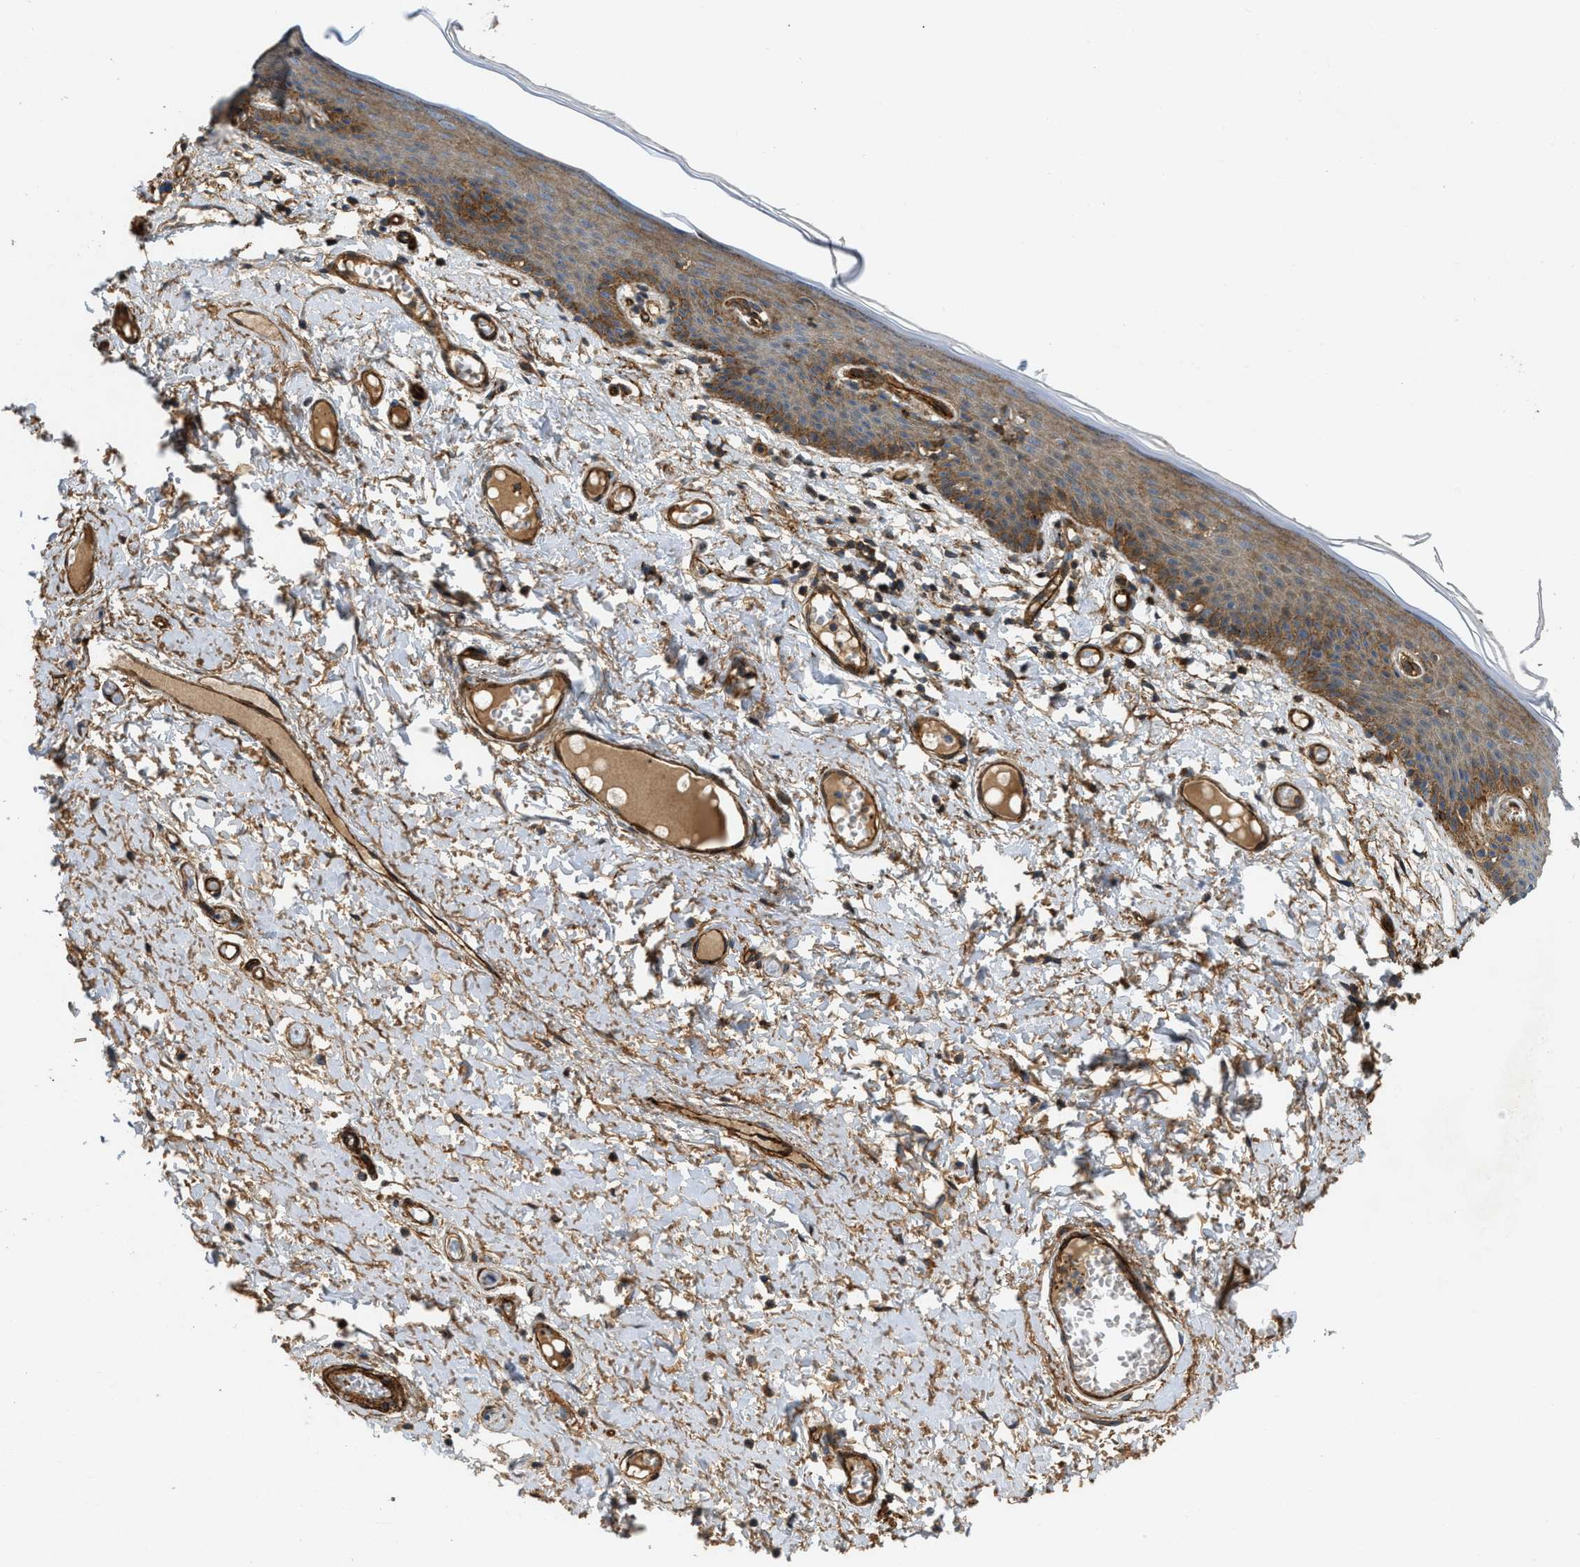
{"staining": {"intensity": "moderate", "quantity": ">75%", "location": "cytoplasmic/membranous"}, "tissue": "skin", "cell_type": "Epidermal cells", "image_type": "normal", "snomed": [{"axis": "morphology", "description": "Normal tissue, NOS"}, {"axis": "topography", "description": "Vulva"}], "caption": "Moderate cytoplasmic/membranous staining for a protein is identified in approximately >75% of epidermal cells of benign skin using immunohistochemistry (IHC).", "gene": "NYNRIN", "patient": {"sex": "female", "age": 54}}